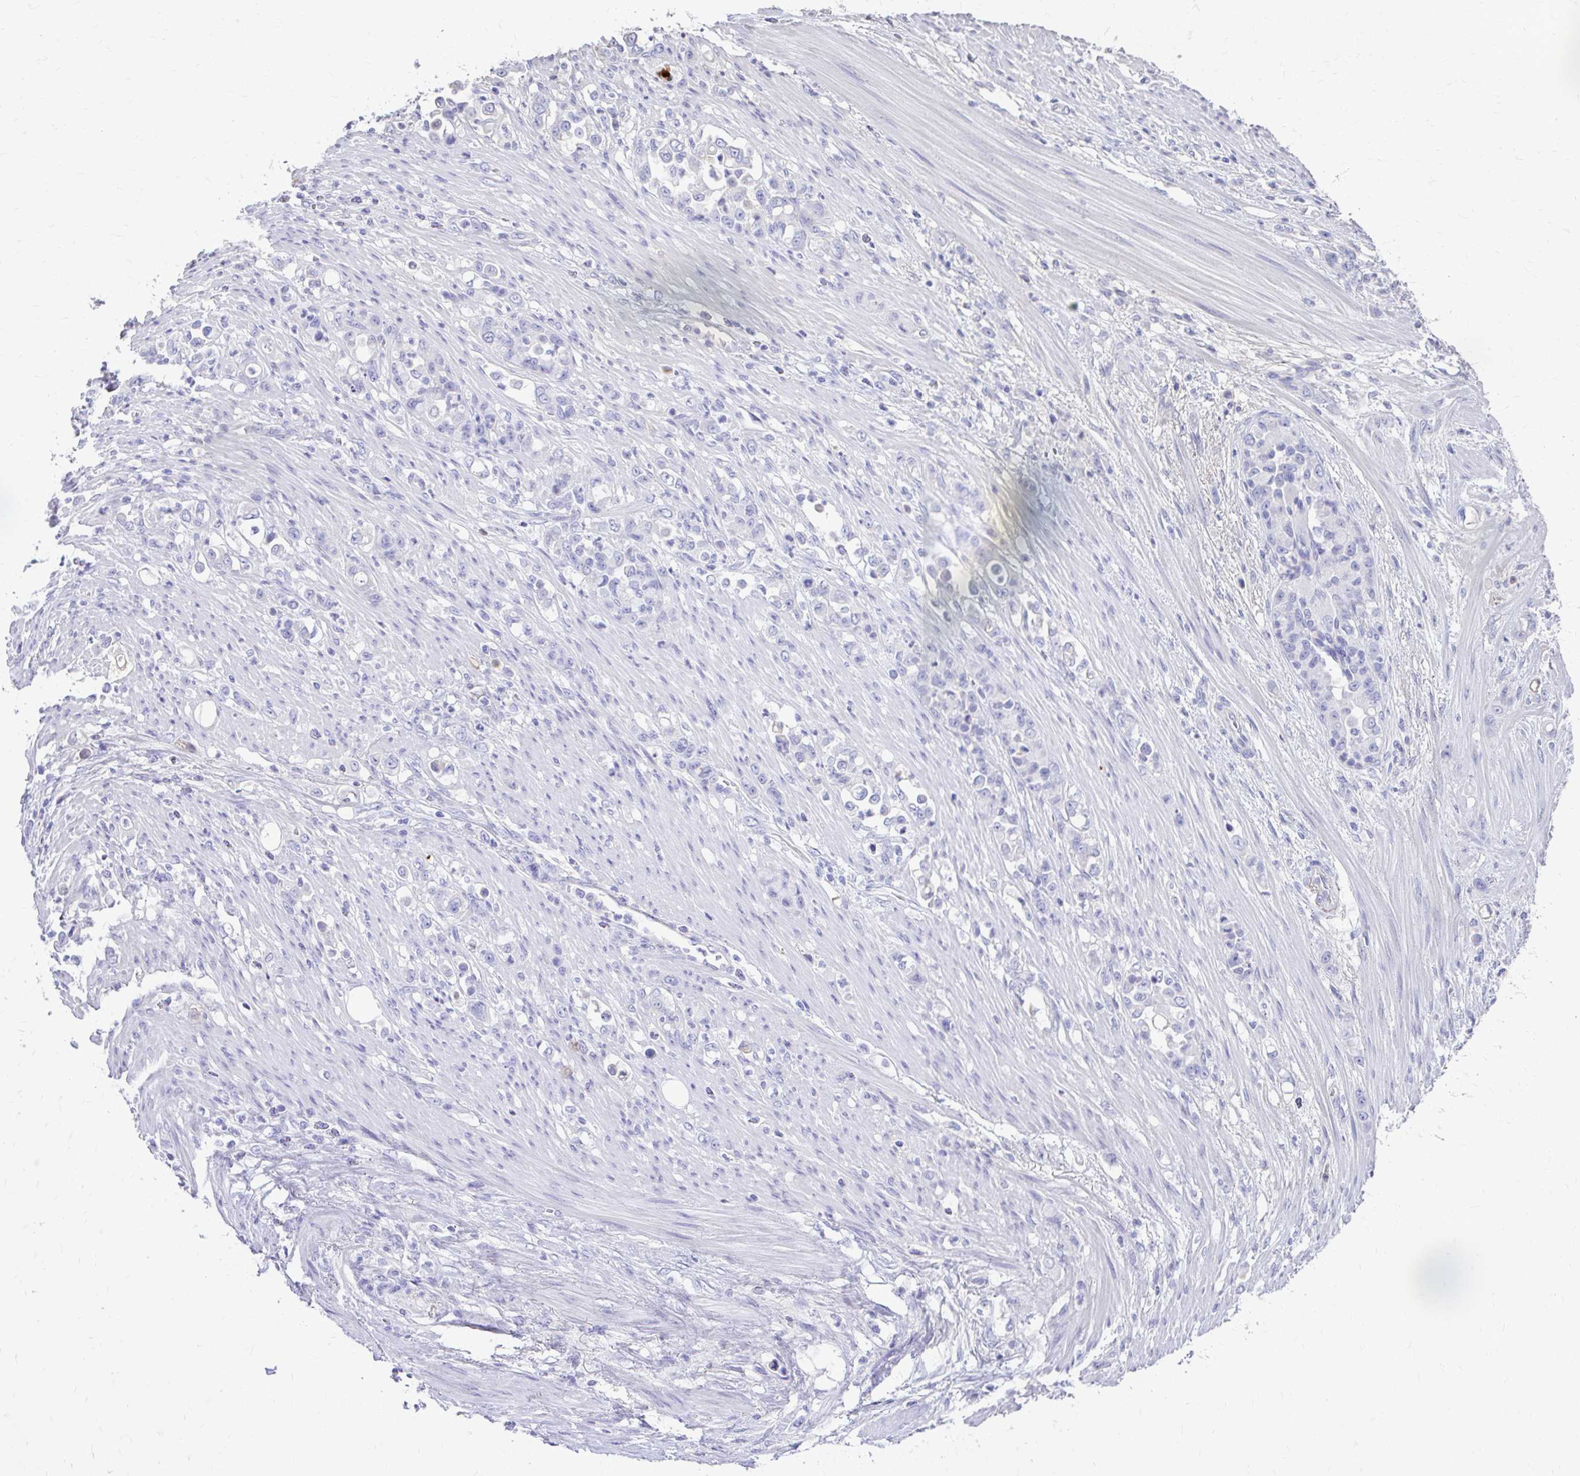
{"staining": {"intensity": "negative", "quantity": "none", "location": "none"}, "tissue": "stomach cancer", "cell_type": "Tumor cells", "image_type": "cancer", "snomed": [{"axis": "morphology", "description": "Normal tissue, NOS"}, {"axis": "morphology", "description": "Adenocarcinoma, NOS"}, {"axis": "topography", "description": "Stomach"}], "caption": "Immunohistochemistry (IHC) histopathology image of human stomach cancer stained for a protein (brown), which displays no positivity in tumor cells.", "gene": "CFH", "patient": {"sex": "female", "age": 79}}